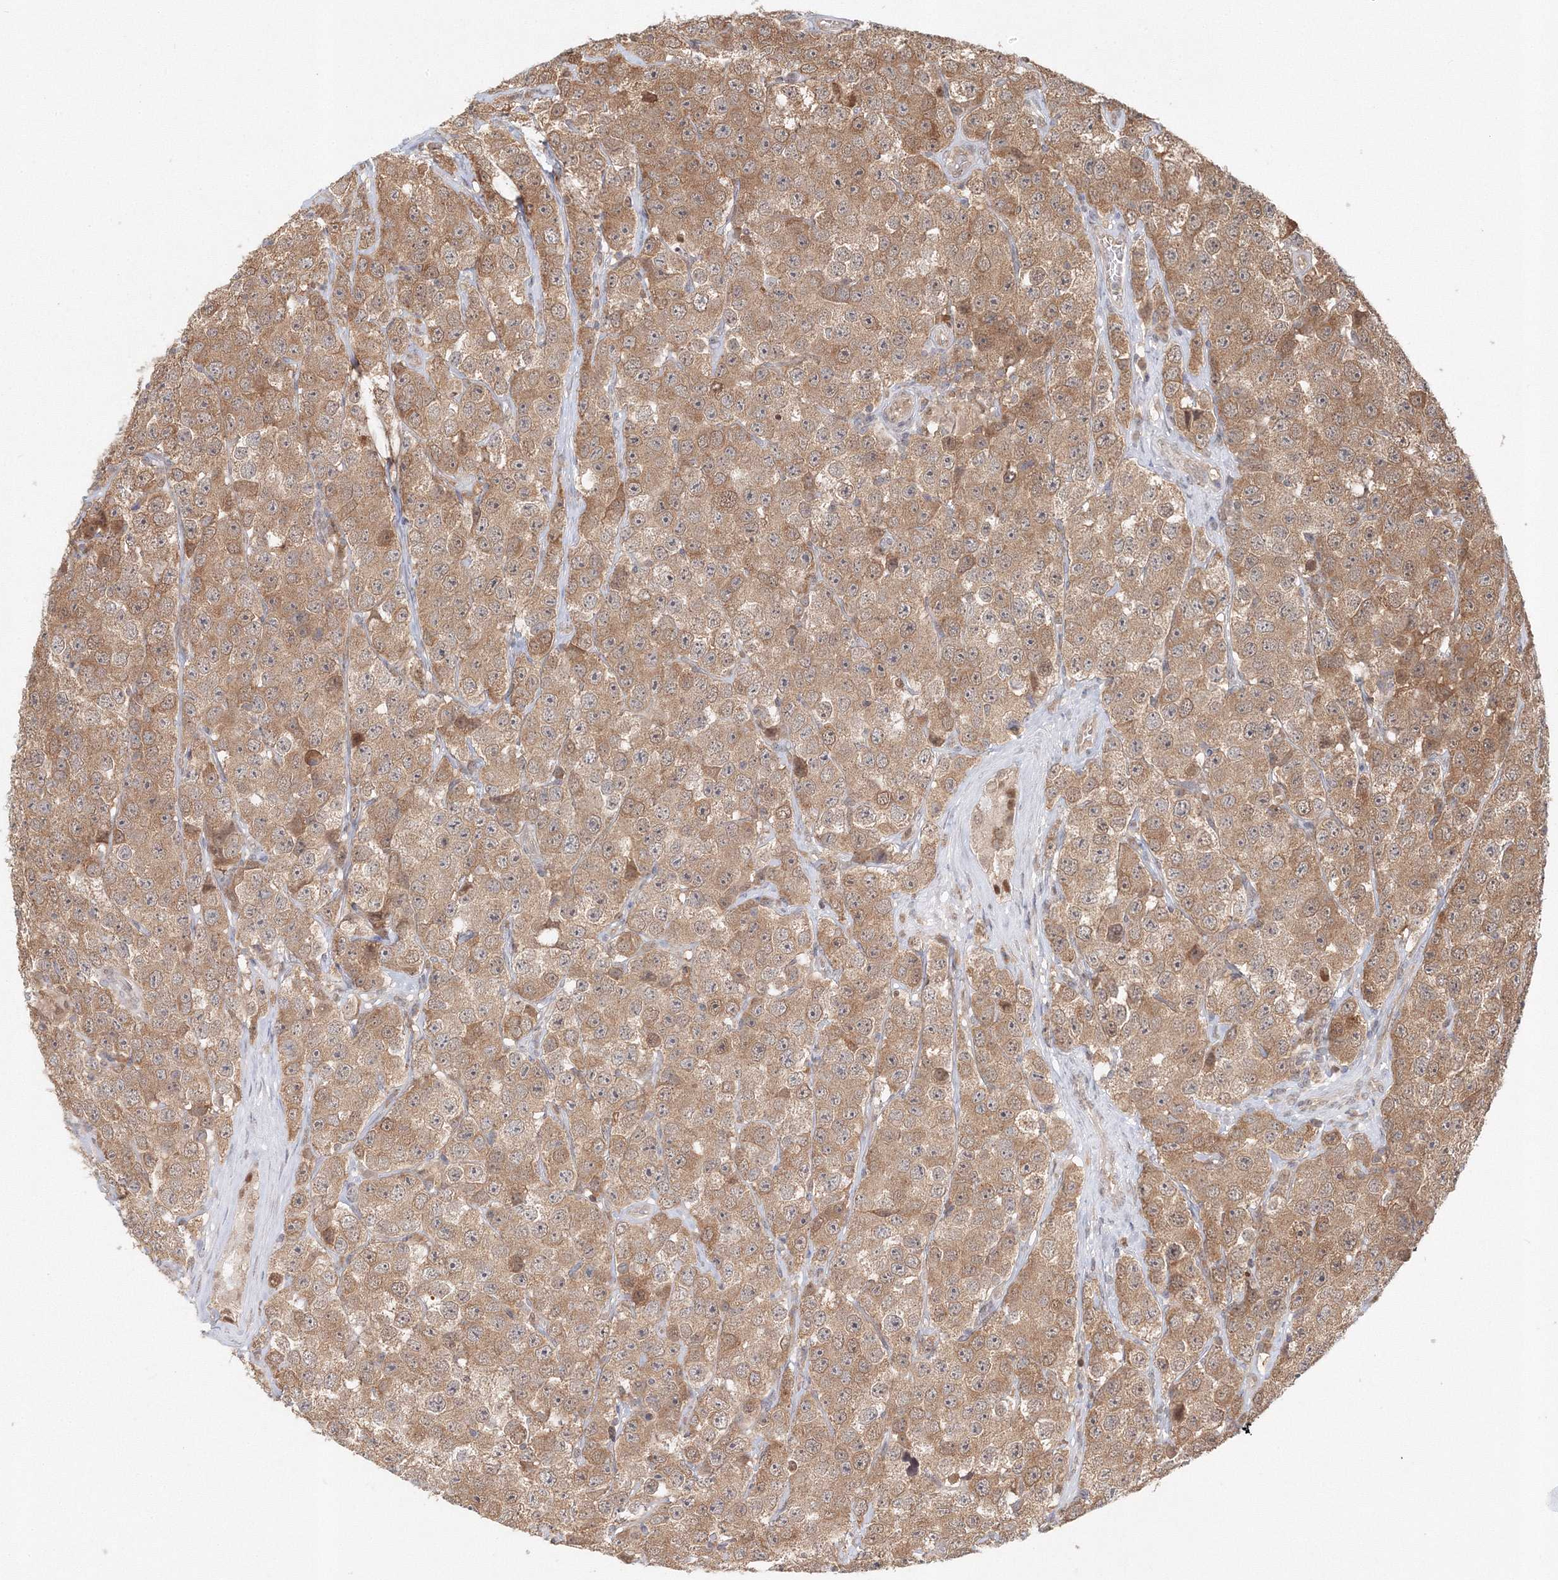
{"staining": {"intensity": "moderate", "quantity": ">75%", "location": "cytoplasmic/membranous"}, "tissue": "testis cancer", "cell_type": "Tumor cells", "image_type": "cancer", "snomed": [{"axis": "morphology", "description": "Seminoma, NOS"}, {"axis": "topography", "description": "Testis"}], "caption": "Immunohistochemical staining of seminoma (testis) exhibits medium levels of moderate cytoplasmic/membranous protein expression in approximately >75% of tumor cells. (brown staining indicates protein expression, while blue staining denotes nuclei).", "gene": "PSMD6", "patient": {"sex": "male", "age": 28}}